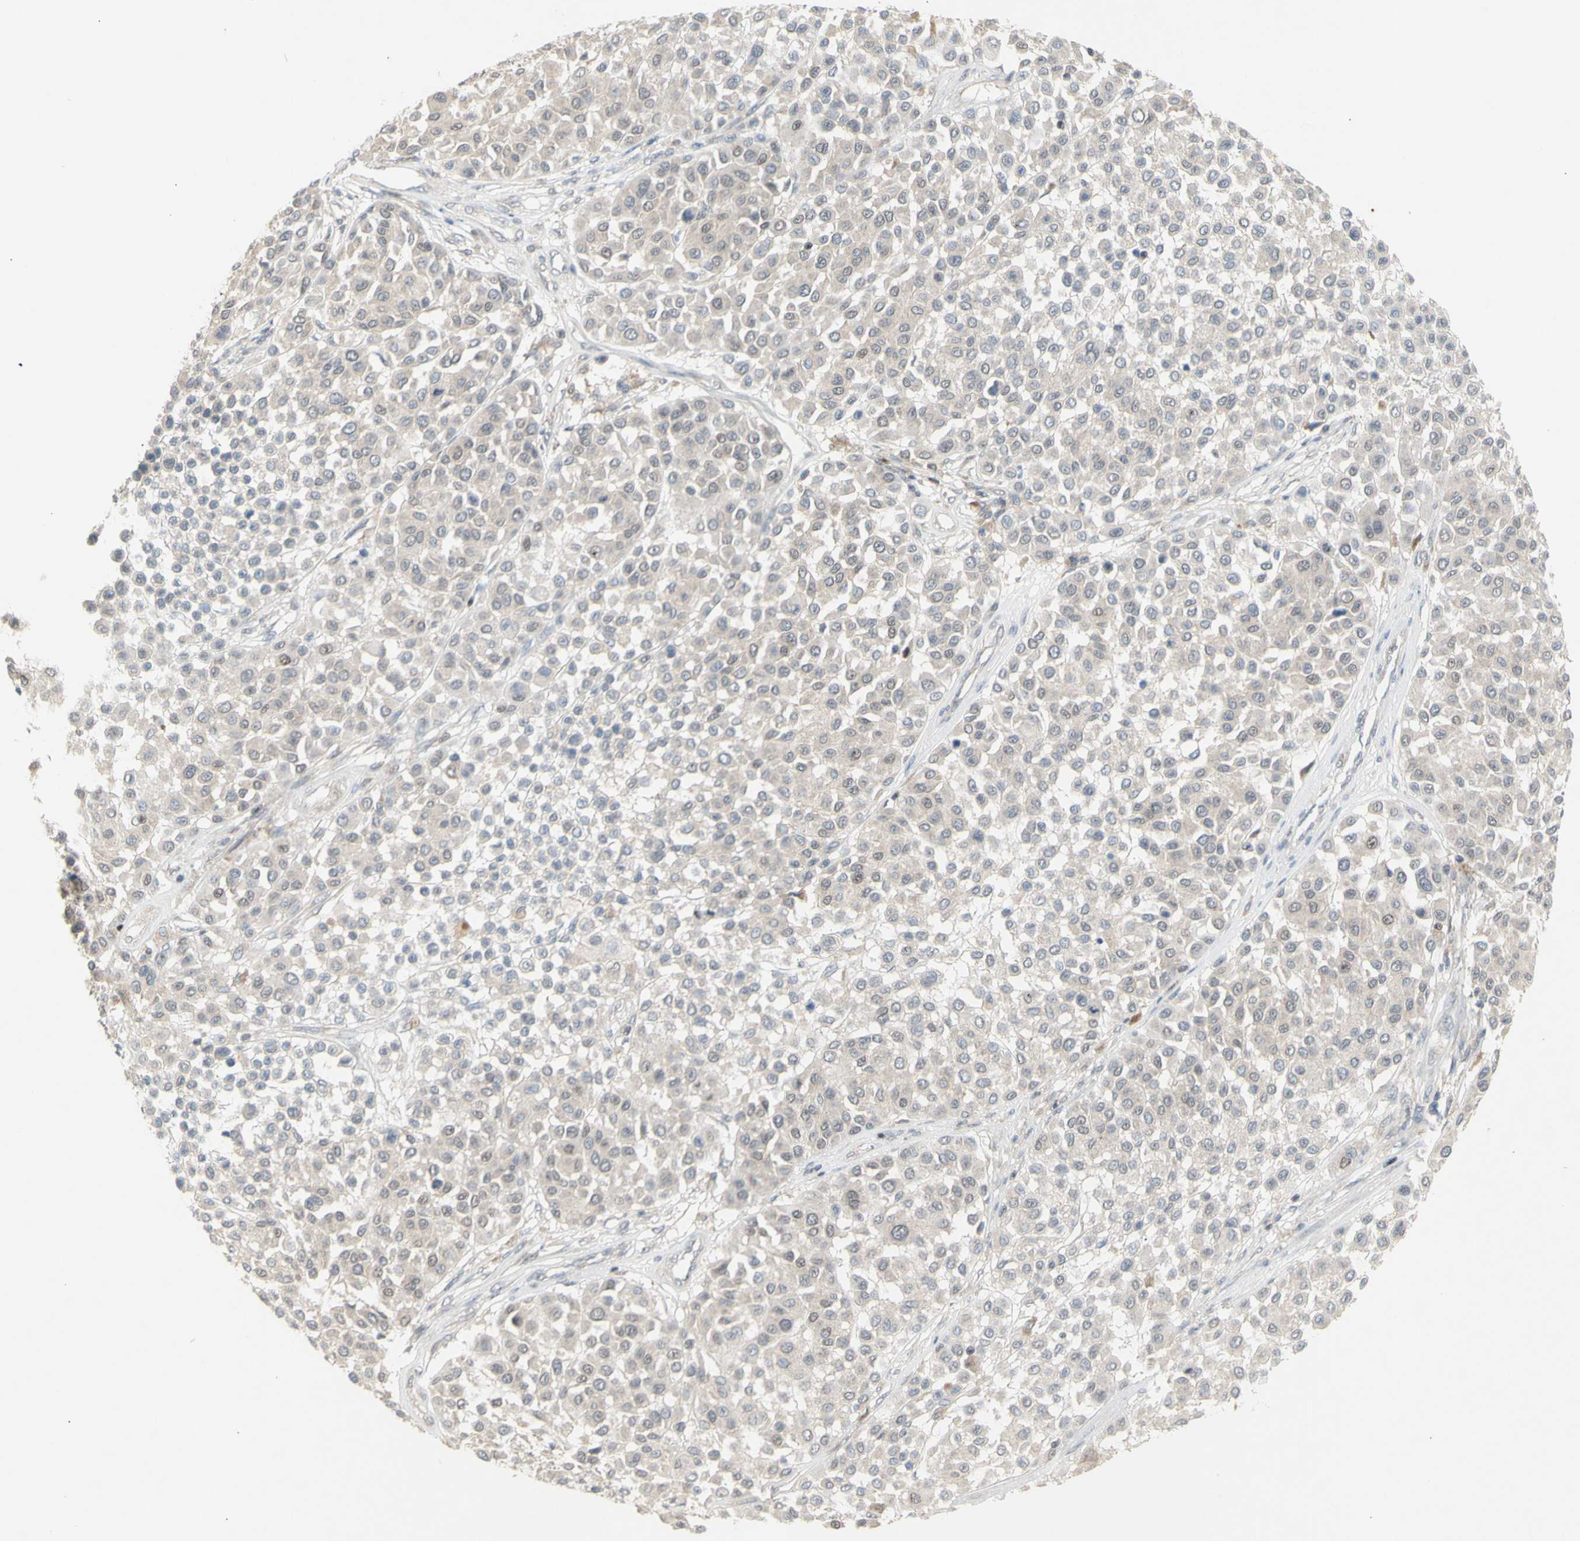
{"staining": {"intensity": "weak", "quantity": ">75%", "location": "cytoplasmic/membranous"}, "tissue": "melanoma", "cell_type": "Tumor cells", "image_type": "cancer", "snomed": [{"axis": "morphology", "description": "Malignant melanoma, Metastatic site"}, {"axis": "topography", "description": "Soft tissue"}], "caption": "Immunohistochemical staining of human malignant melanoma (metastatic site) exhibits low levels of weak cytoplasmic/membranous protein expression in about >75% of tumor cells.", "gene": "NLRP1", "patient": {"sex": "male", "age": 41}}